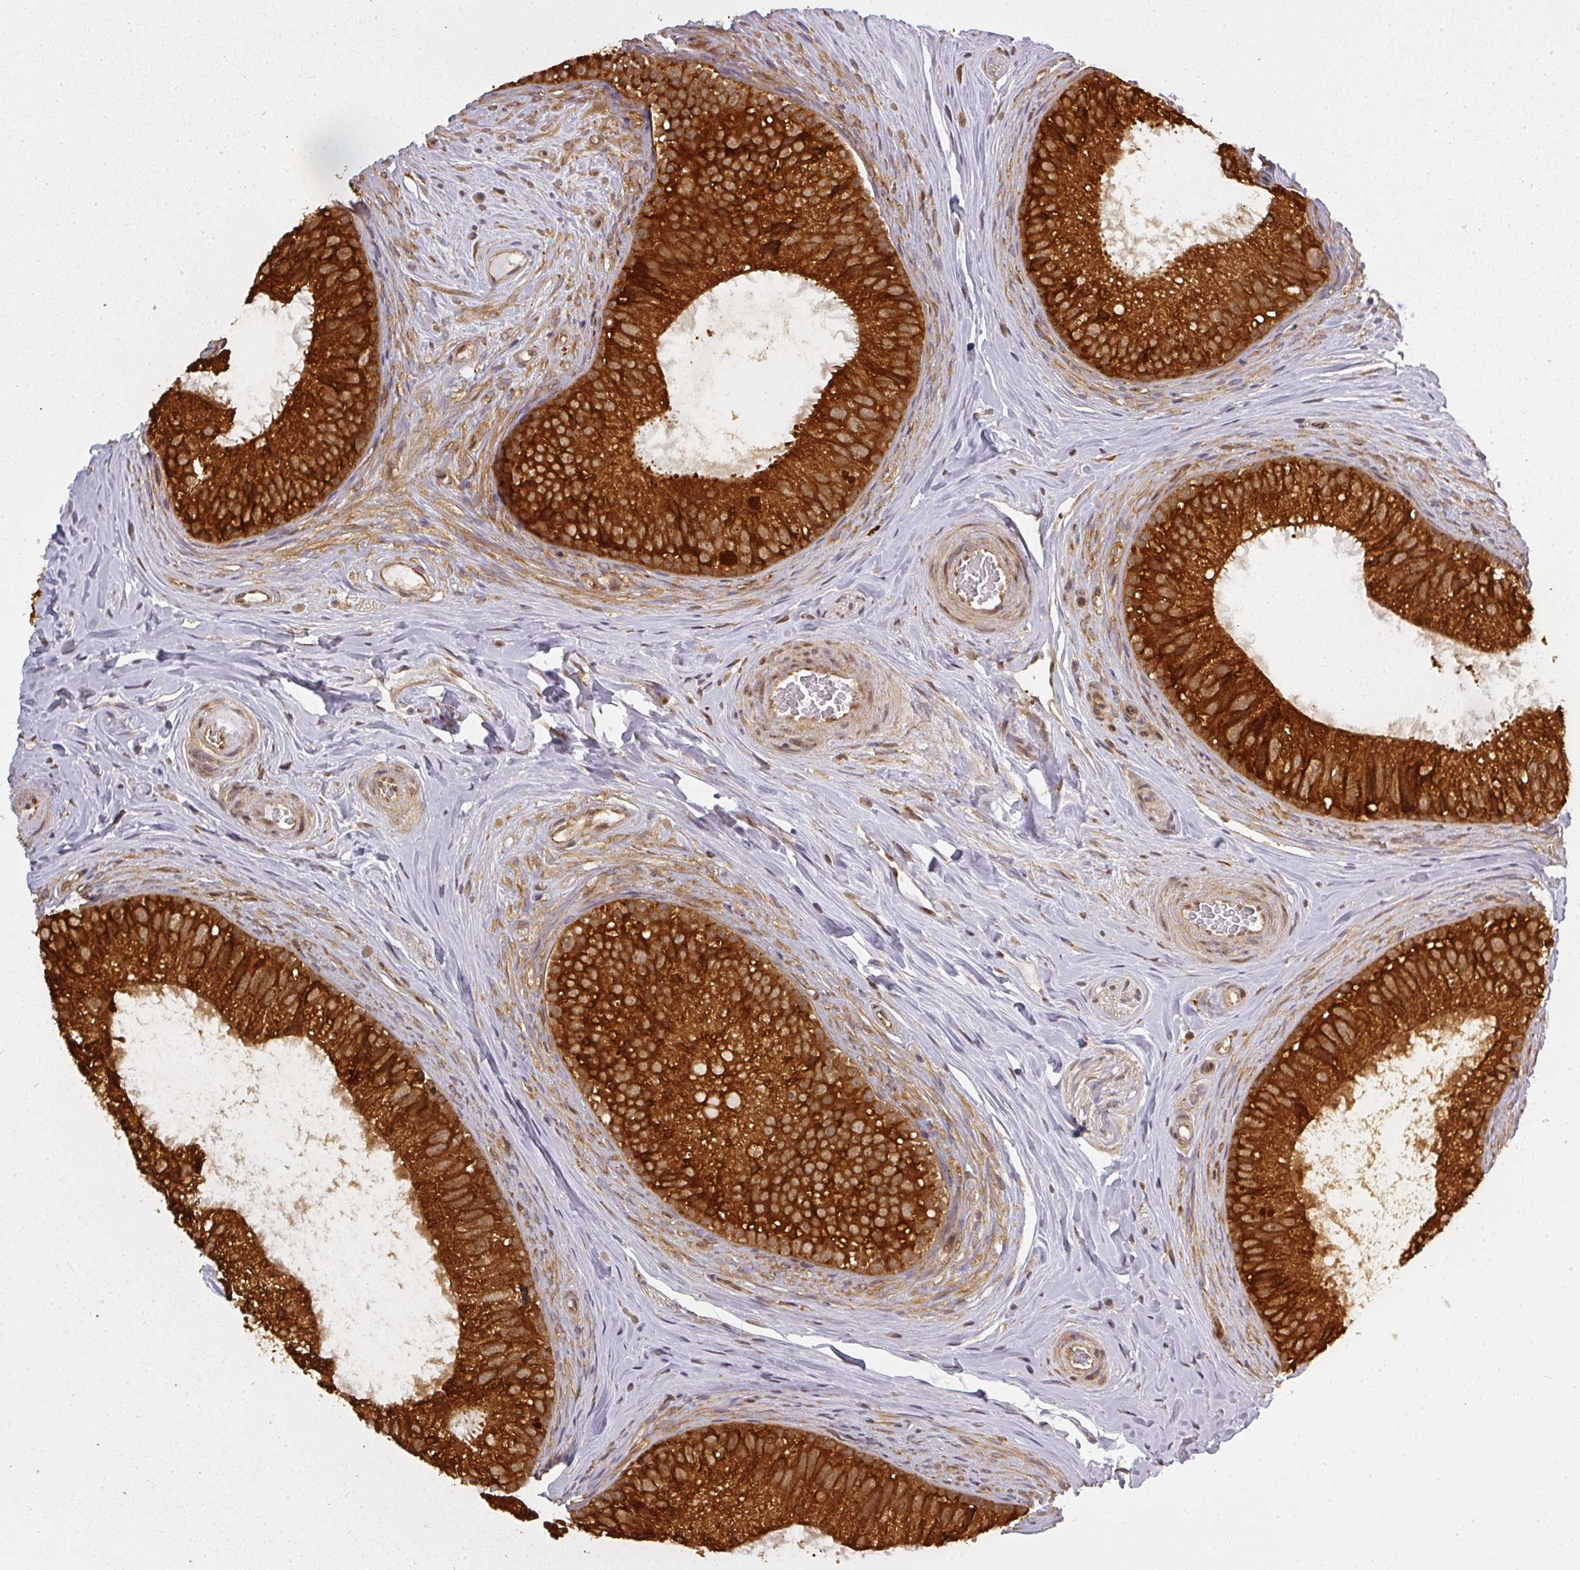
{"staining": {"intensity": "strong", "quantity": ">75%", "location": "cytoplasmic/membranous"}, "tissue": "epididymis", "cell_type": "Glandular cells", "image_type": "normal", "snomed": [{"axis": "morphology", "description": "Normal tissue, NOS"}, {"axis": "topography", "description": "Epididymis"}], "caption": "A photomicrograph showing strong cytoplasmic/membranous expression in approximately >75% of glandular cells in unremarkable epididymis, as visualized by brown immunohistochemical staining.", "gene": "PPP6R3", "patient": {"sex": "male", "age": 34}}